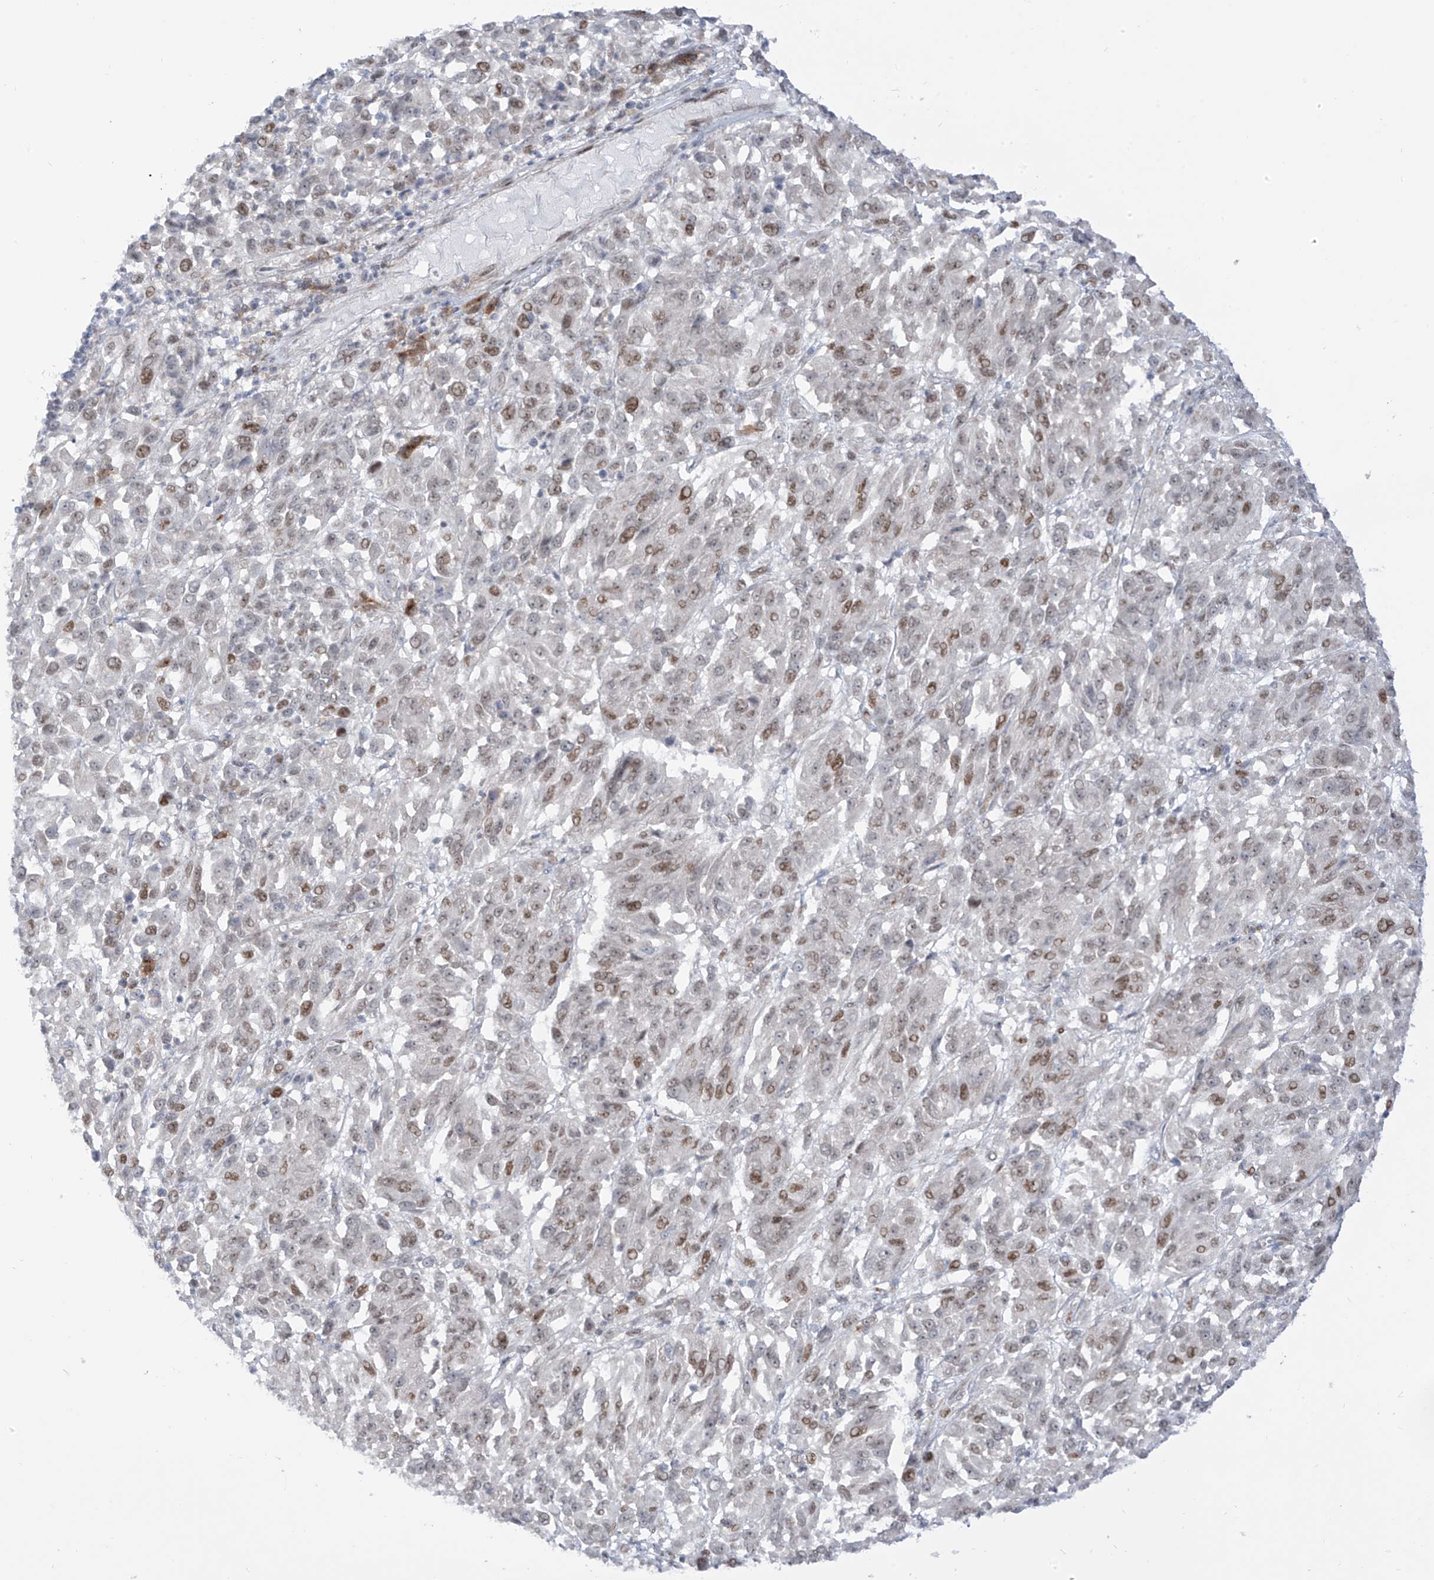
{"staining": {"intensity": "weak", "quantity": "25%-75%", "location": "nuclear"}, "tissue": "melanoma", "cell_type": "Tumor cells", "image_type": "cancer", "snomed": [{"axis": "morphology", "description": "Malignant melanoma, Metastatic site"}, {"axis": "topography", "description": "Lung"}], "caption": "Melanoma stained with immunohistochemistry (IHC) reveals weak nuclear positivity in approximately 25%-75% of tumor cells.", "gene": "LIN9", "patient": {"sex": "male", "age": 64}}